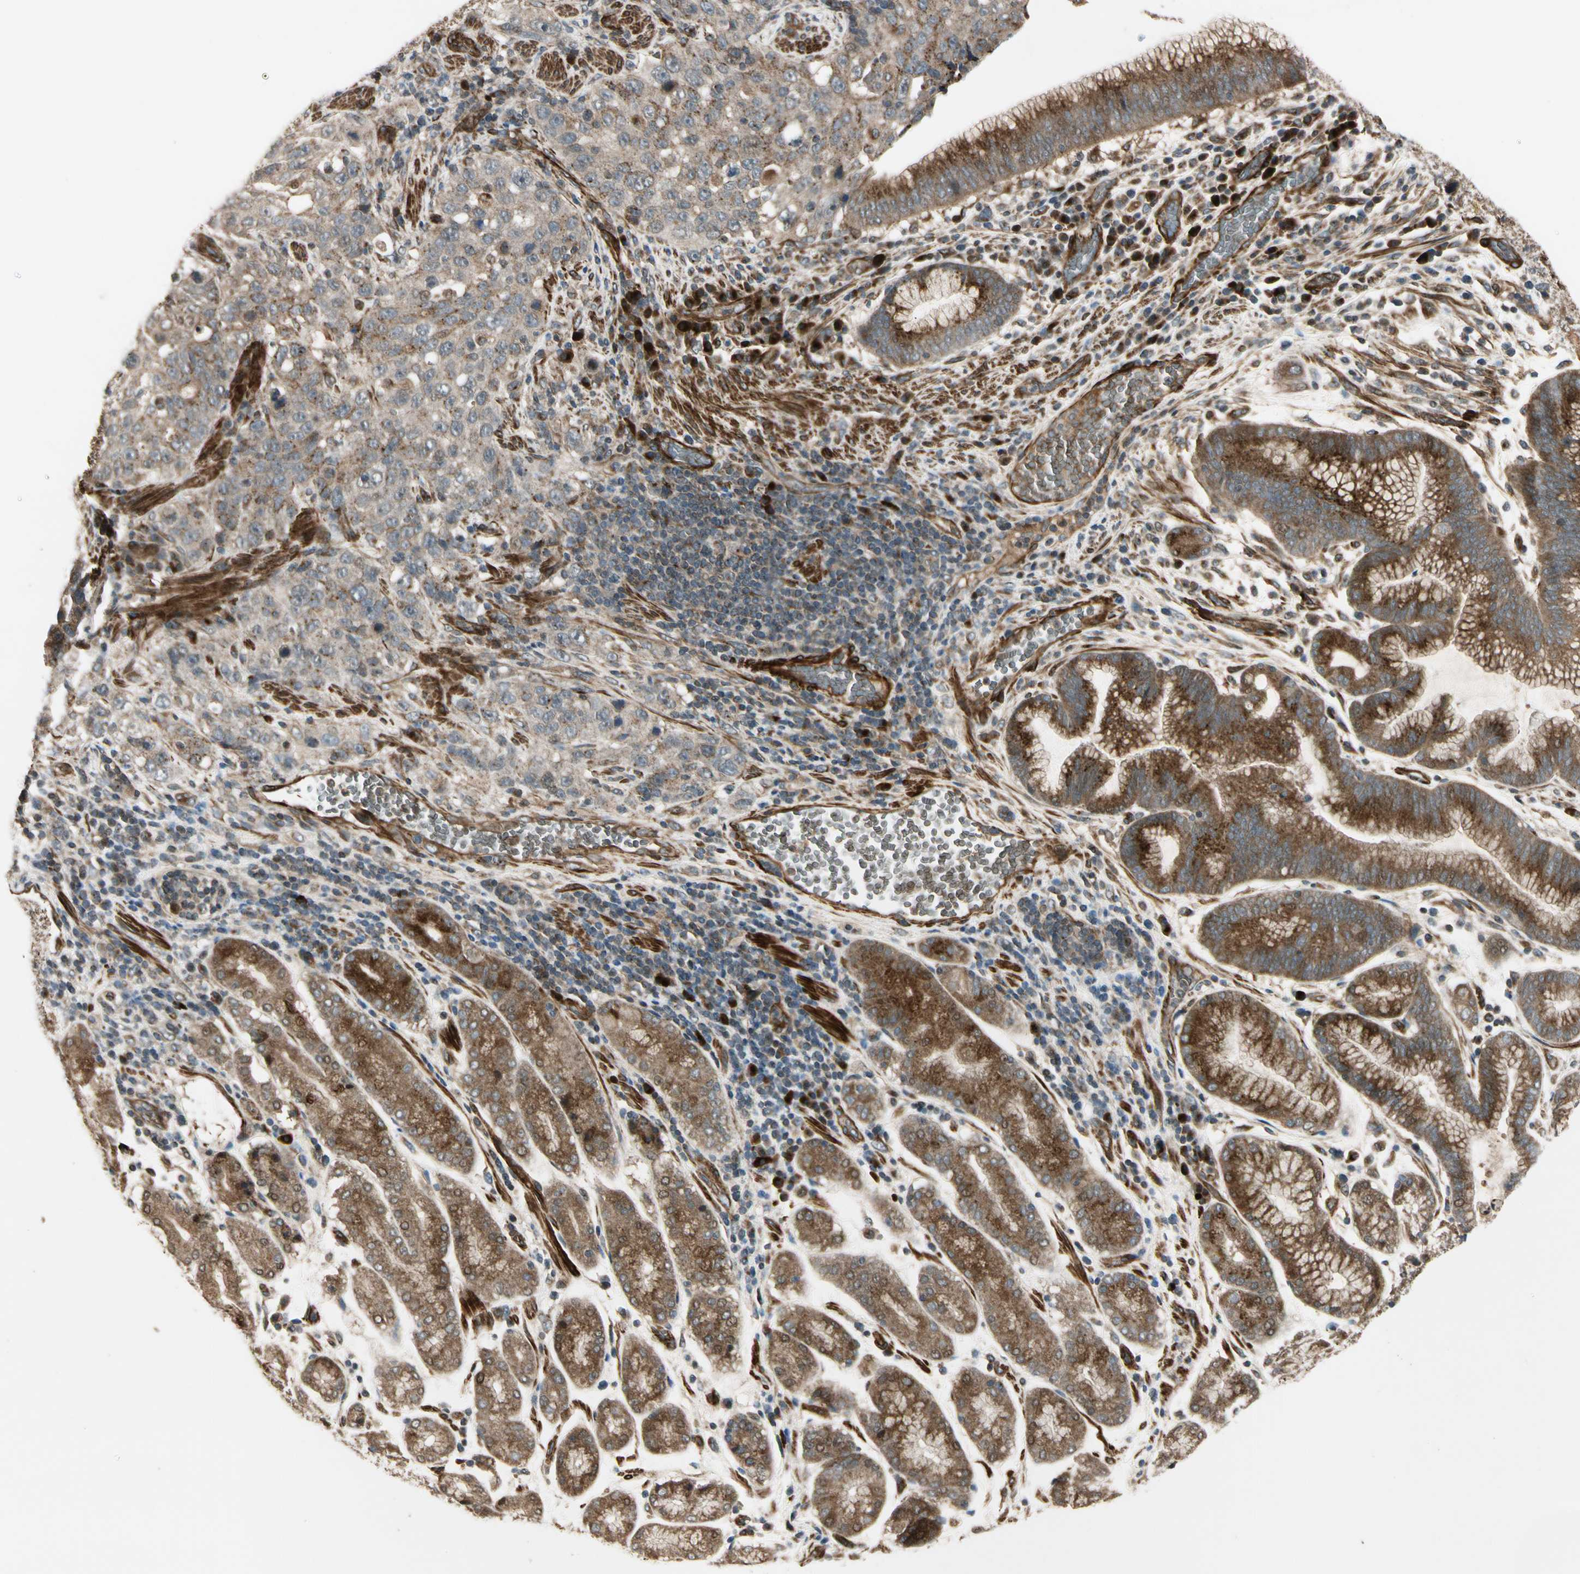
{"staining": {"intensity": "weak", "quantity": "25%-75%", "location": "cytoplasmic/membranous"}, "tissue": "stomach cancer", "cell_type": "Tumor cells", "image_type": "cancer", "snomed": [{"axis": "morphology", "description": "Normal tissue, NOS"}, {"axis": "morphology", "description": "Adenocarcinoma, NOS"}, {"axis": "topography", "description": "Stomach"}], "caption": "Adenocarcinoma (stomach) was stained to show a protein in brown. There is low levels of weak cytoplasmic/membranous expression in approximately 25%-75% of tumor cells.", "gene": "GCK", "patient": {"sex": "male", "age": 48}}